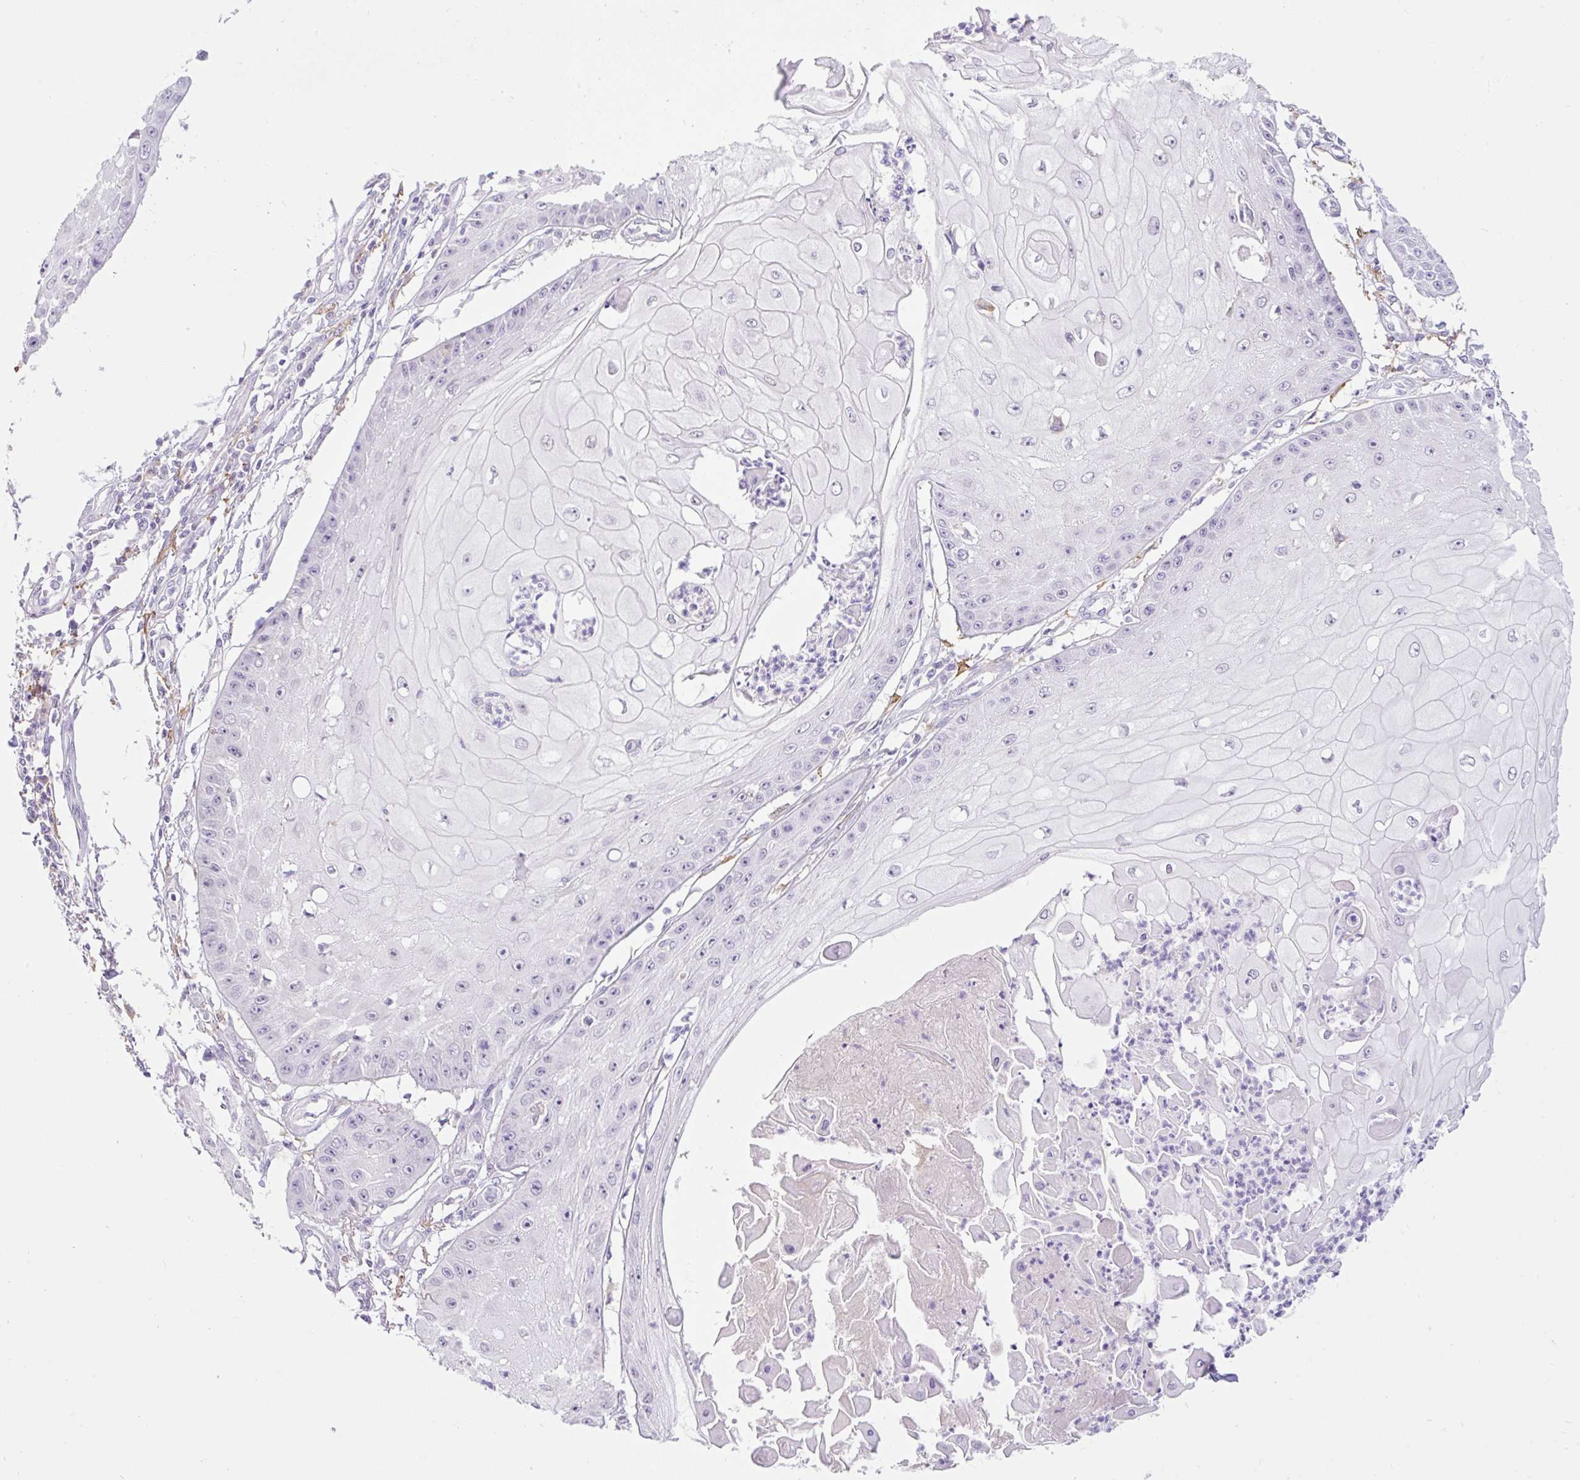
{"staining": {"intensity": "negative", "quantity": "none", "location": "none"}, "tissue": "skin cancer", "cell_type": "Tumor cells", "image_type": "cancer", "snomed": [{"axis": "morphology", "description": "Squamous cell carcinoma, NOS"}, {"axis": "topography", "description": "Skin"}], "caption": "Immunohistochemistry (IHC) micrograph of neoplastic tissue: squamous cell carcinoma (skin) stained with DAB (3,3'-diaminobenzidine) displays no significant protein staining in tumor cells.", "gene": "SIGLEC1", "patient": {"sex": "male", "age": 70}}